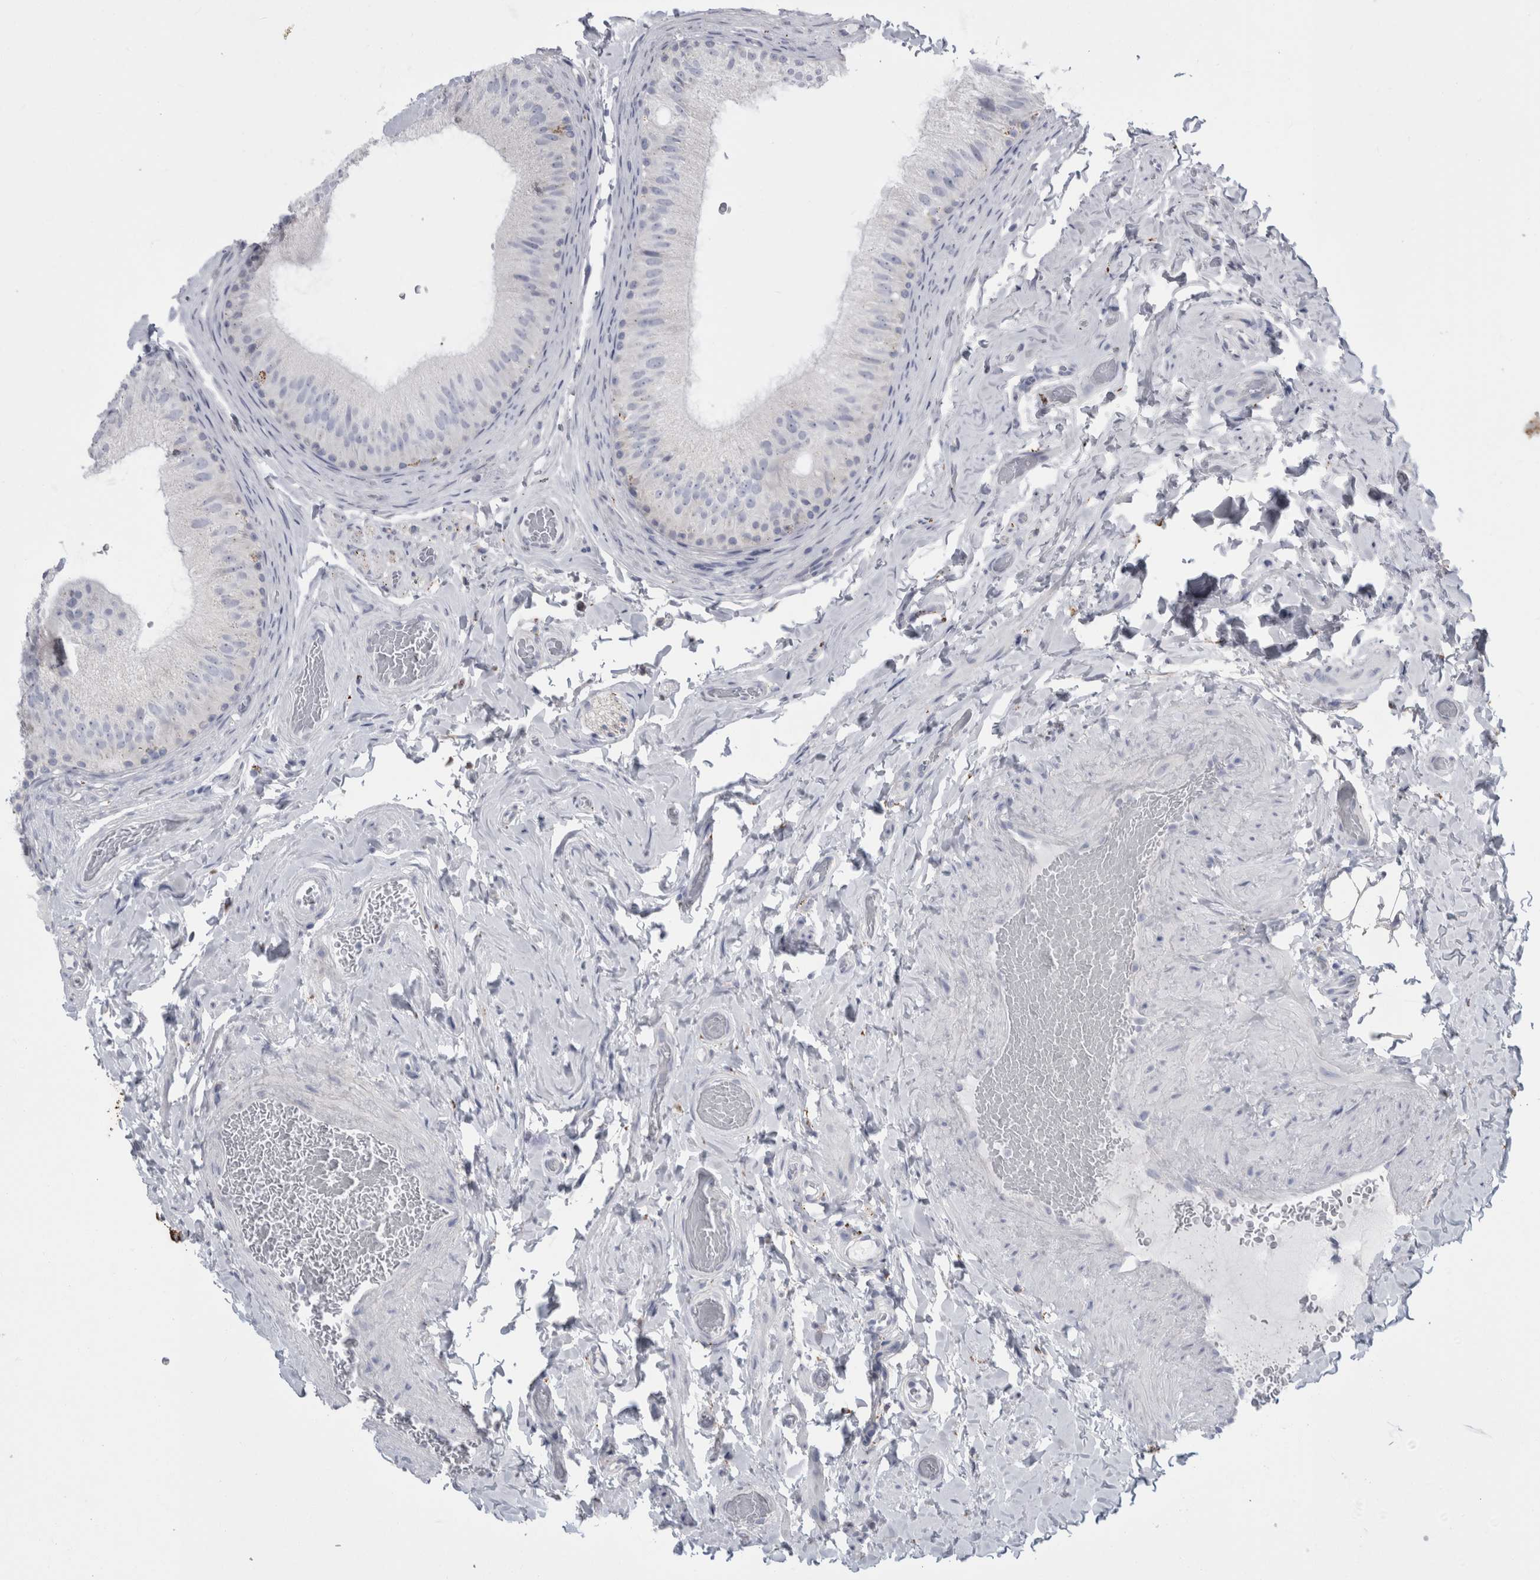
{"staining": {"intensity": "negative", "quantity": "none", "location": "none"}, "tissue": "epididymis", "cell_type": "Glandular cells", "image_type": "normal", "snomed": [{"axis": "morphology", "description": "Normal tissue, NOS"}, {"axis": "topography", "description": "Vascular tissue"}, {"axis": "topography", "description": "Epididymis"}], "caption": "Immunohistochemistry (IHC) histopathology image of normal epididymis: human epididymis stained with DAB reveals no significant protein expression in glandular cells.", "gene": "GATM", "patient": {"sex": "male", "age": 49}}